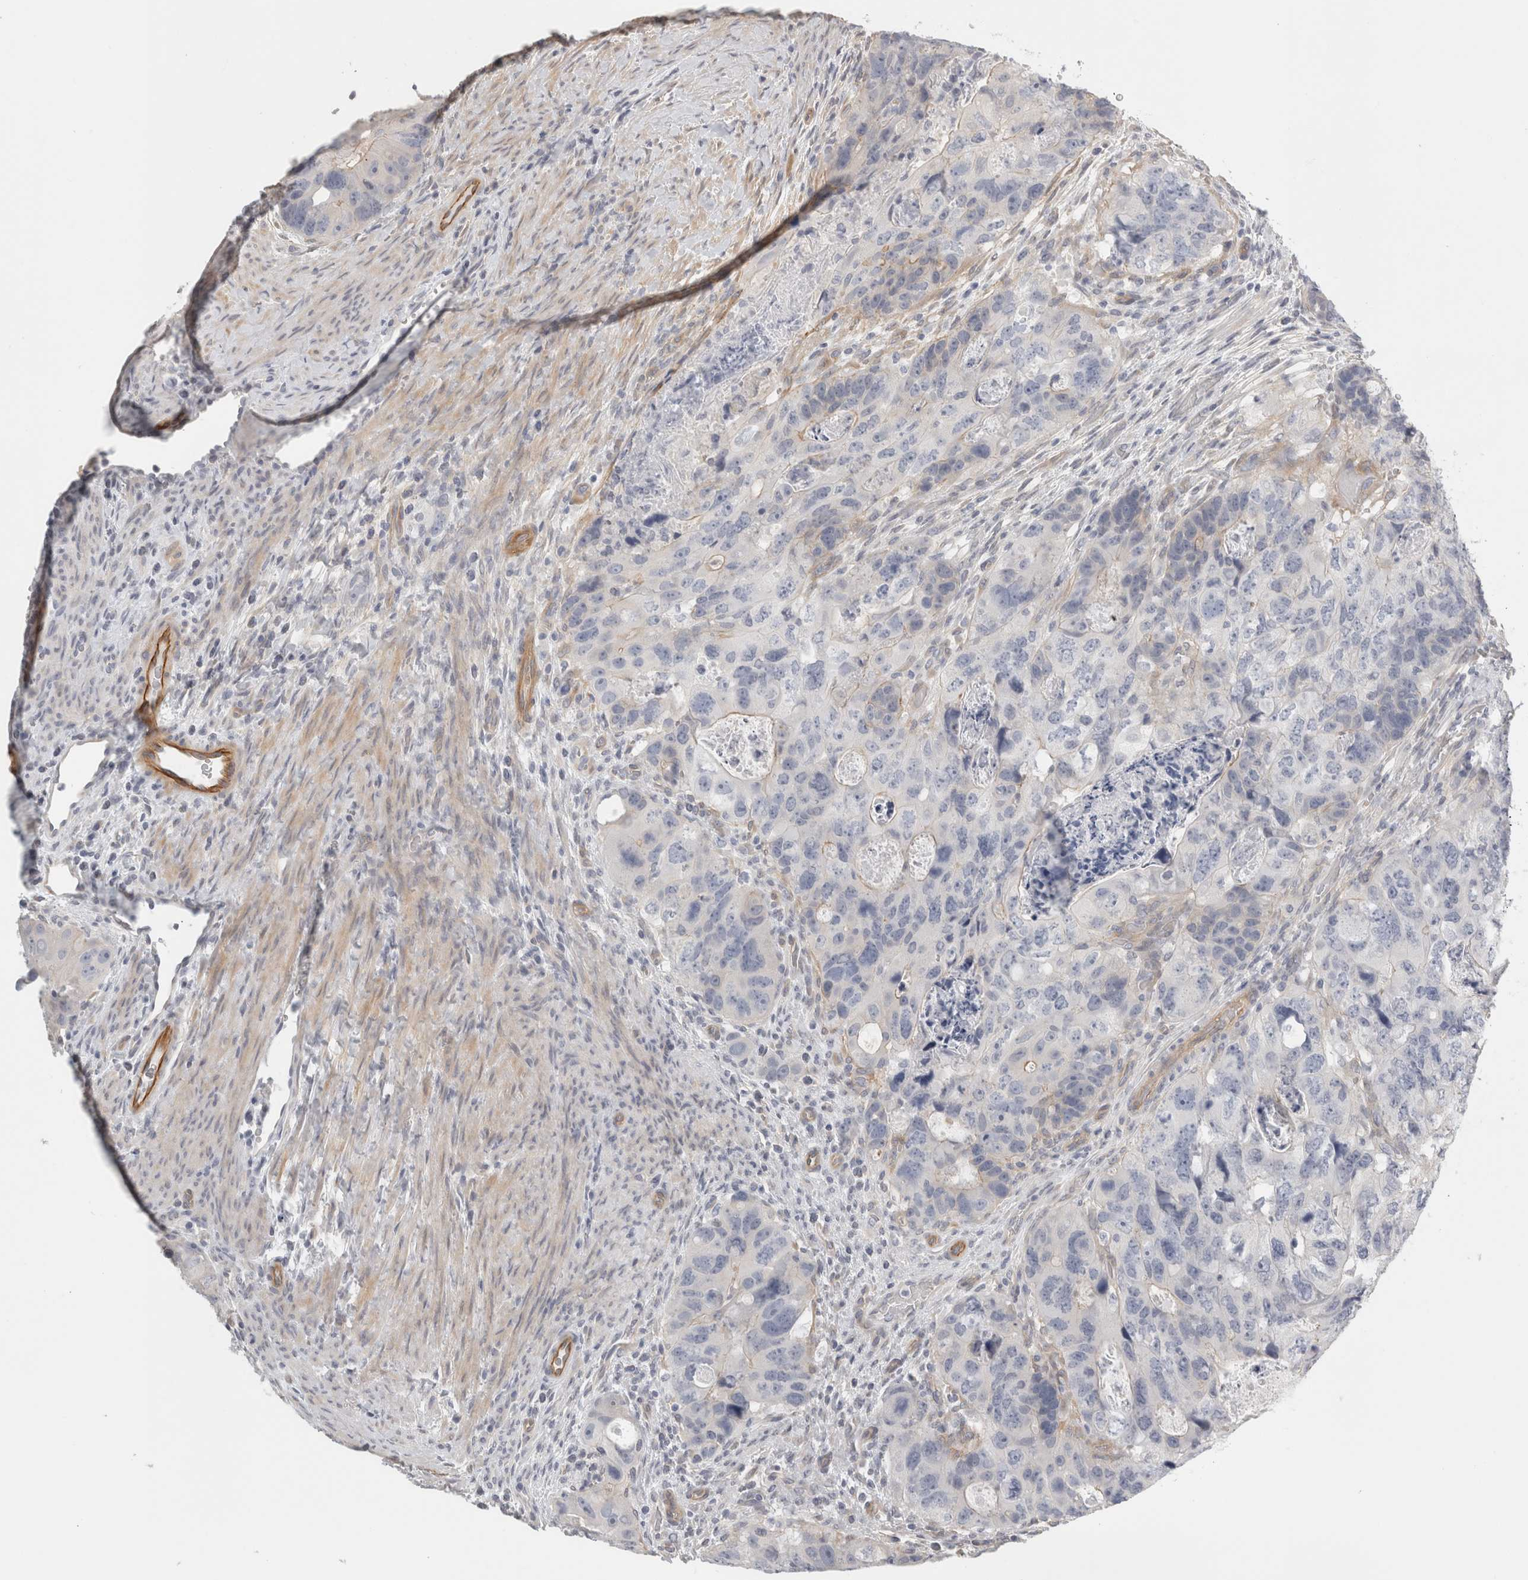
{"staining": {"intensity": "weak", "quantity": "<25%", "location": "cytoplasmic/membranous"}, "tissue": "colorectal cancer", "cell_type": "Tumor cells", "image_type": "cancer", "snomed": [{"axis": "morphology", "description": "Adenocarcinoma, NOS"}, {"axis": "topography", "description": "Rectum"}], "caption": "Tumor cells show no significant protein expression in adenocarcinoma (colorectal).", "gene": "FBLIM1", "patient": {"sex": "male", "age": 59}}